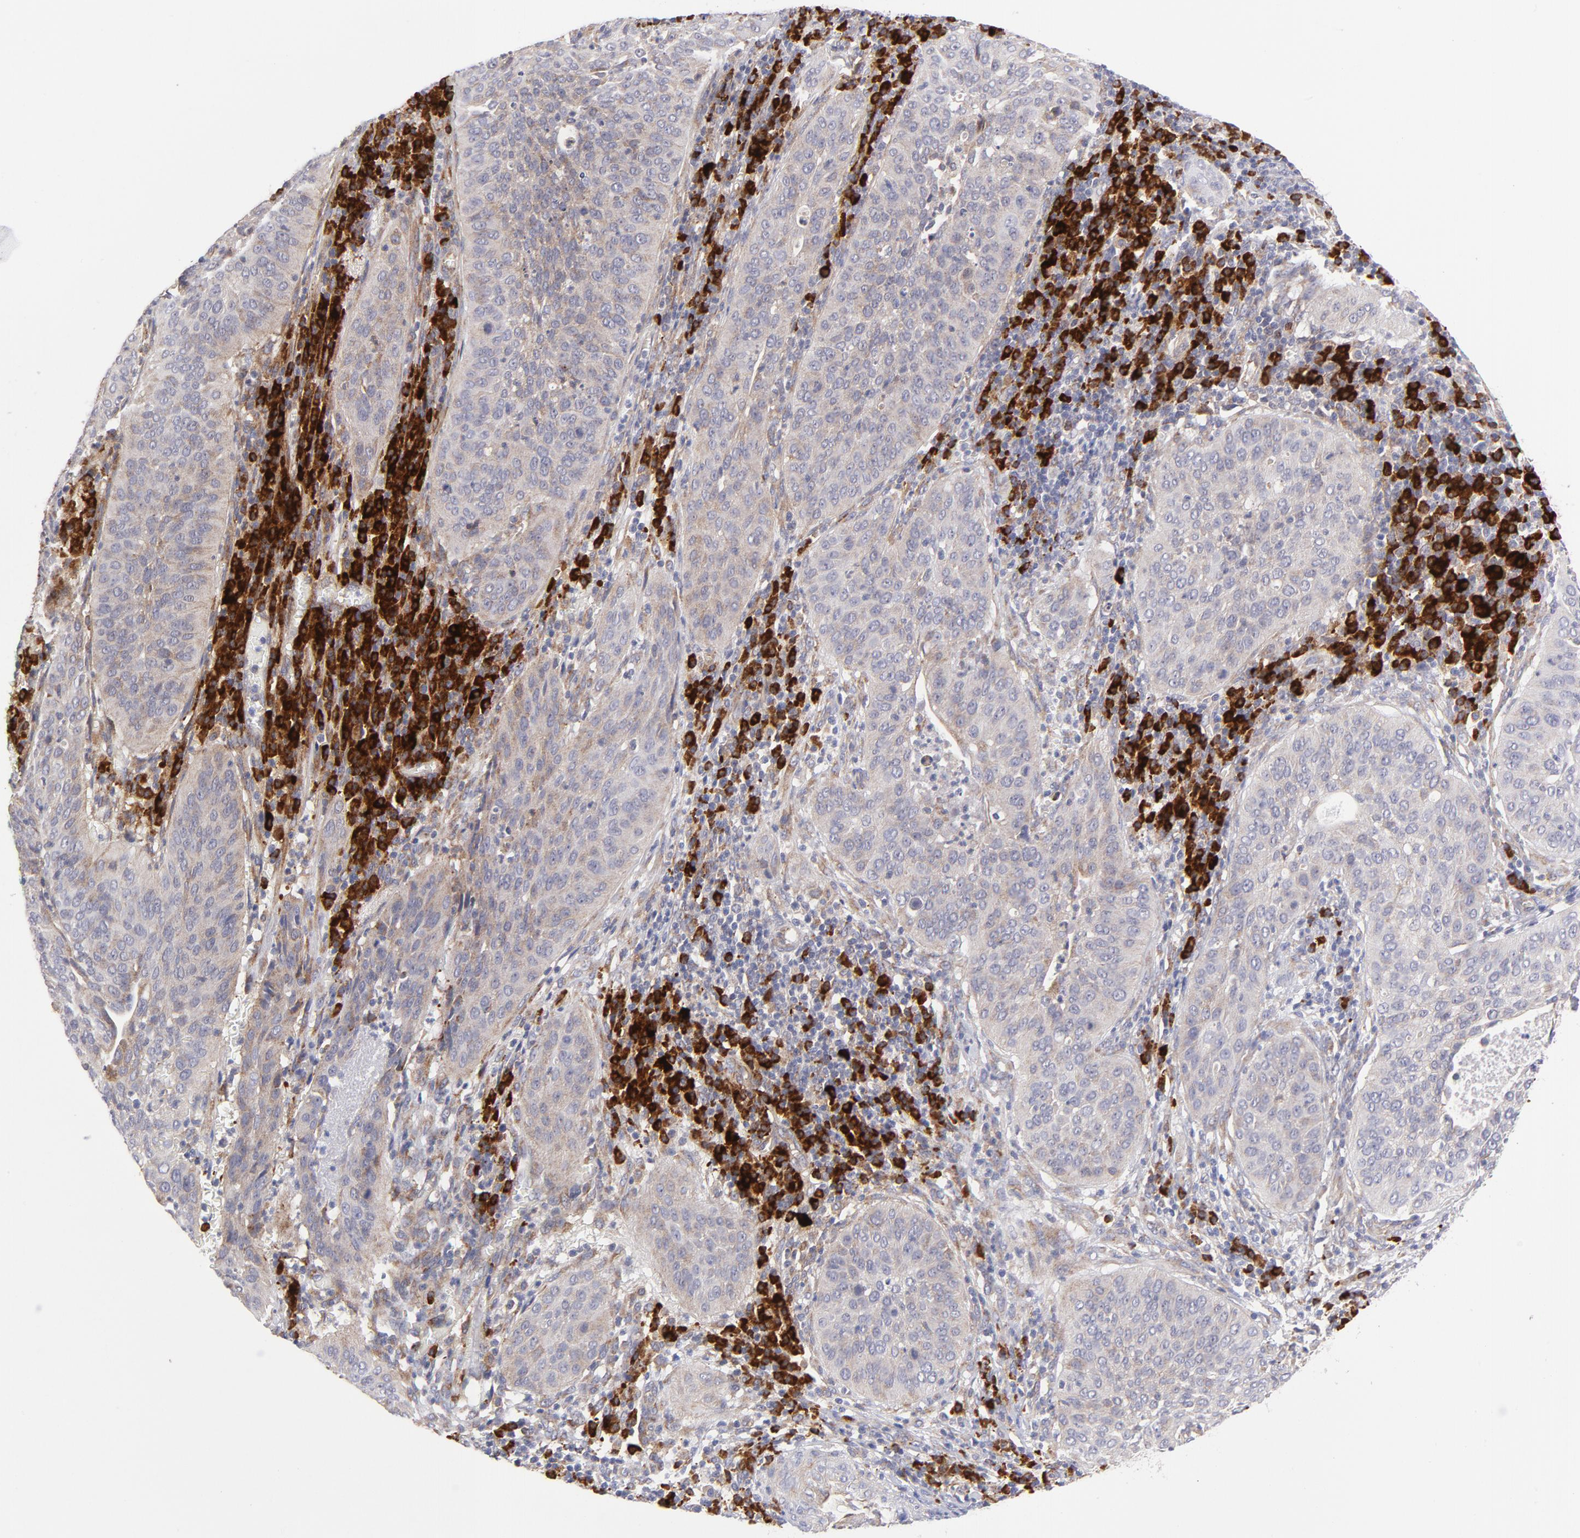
{"staining": {"intensity": "weak", "quantity": ">75%", "location": "cytoplasmic/membranous"}, "tissue": "cervical cancer", "cell_type": "Tumor cells", "image_type": "cancer", "snomed": [{"axis": "morphology", "description": "Squamous cell carcinoma, NOS"}, {"axis": "topography", "description": "Cervix"}], "caption": "This image reveals IHC staining of cervical squamous cell carcinoma, with low weak cytoplasmic/membranous expression in about >75% of tumor cells.", "gene": "RAPGEF3", "patient": {"sex": "female", "age": 39}}